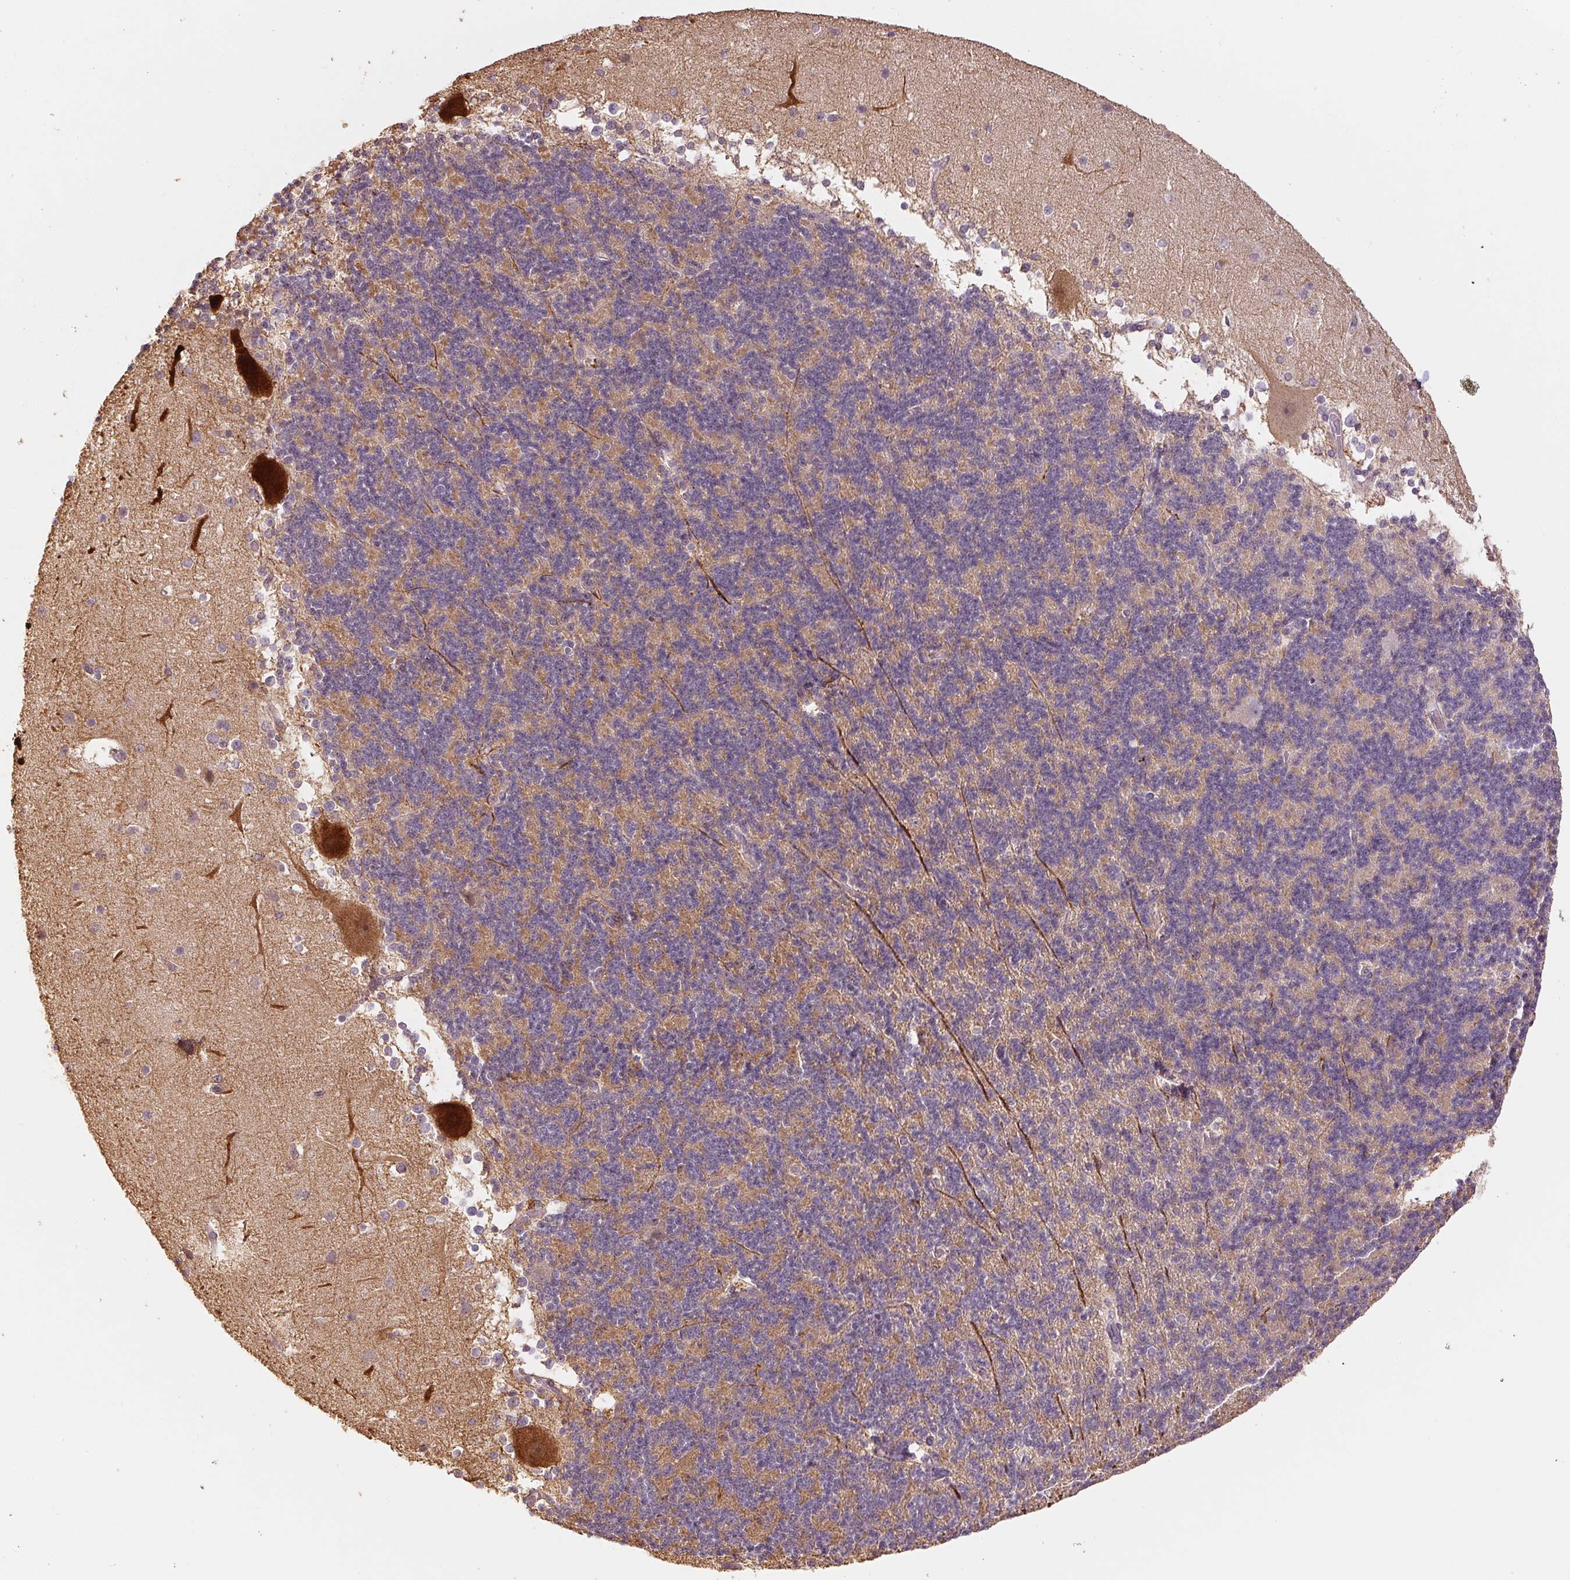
{"staining": {"intensity": "negative", "quantity": "none", "location": "none"}, "tissue": "cerebellum", "cell_type": "Cells in granular layer", "image_type": "normal", "snomed": [{"axis": "morphology", "description": "Normal tissue, NOS"}, {"axis": "topography", "description": "Cerebellum"}], "caption": "IHC histopathology image of normal human cerebellum stained for a protein (brown), which reveals no positivity in cells in granular layer. The staining is performed using DAB brown chromogen with nuclei counter-stained in using hematoxylin.", "gene": "COX14", "patient": {"sex": "female", "age": 19}}